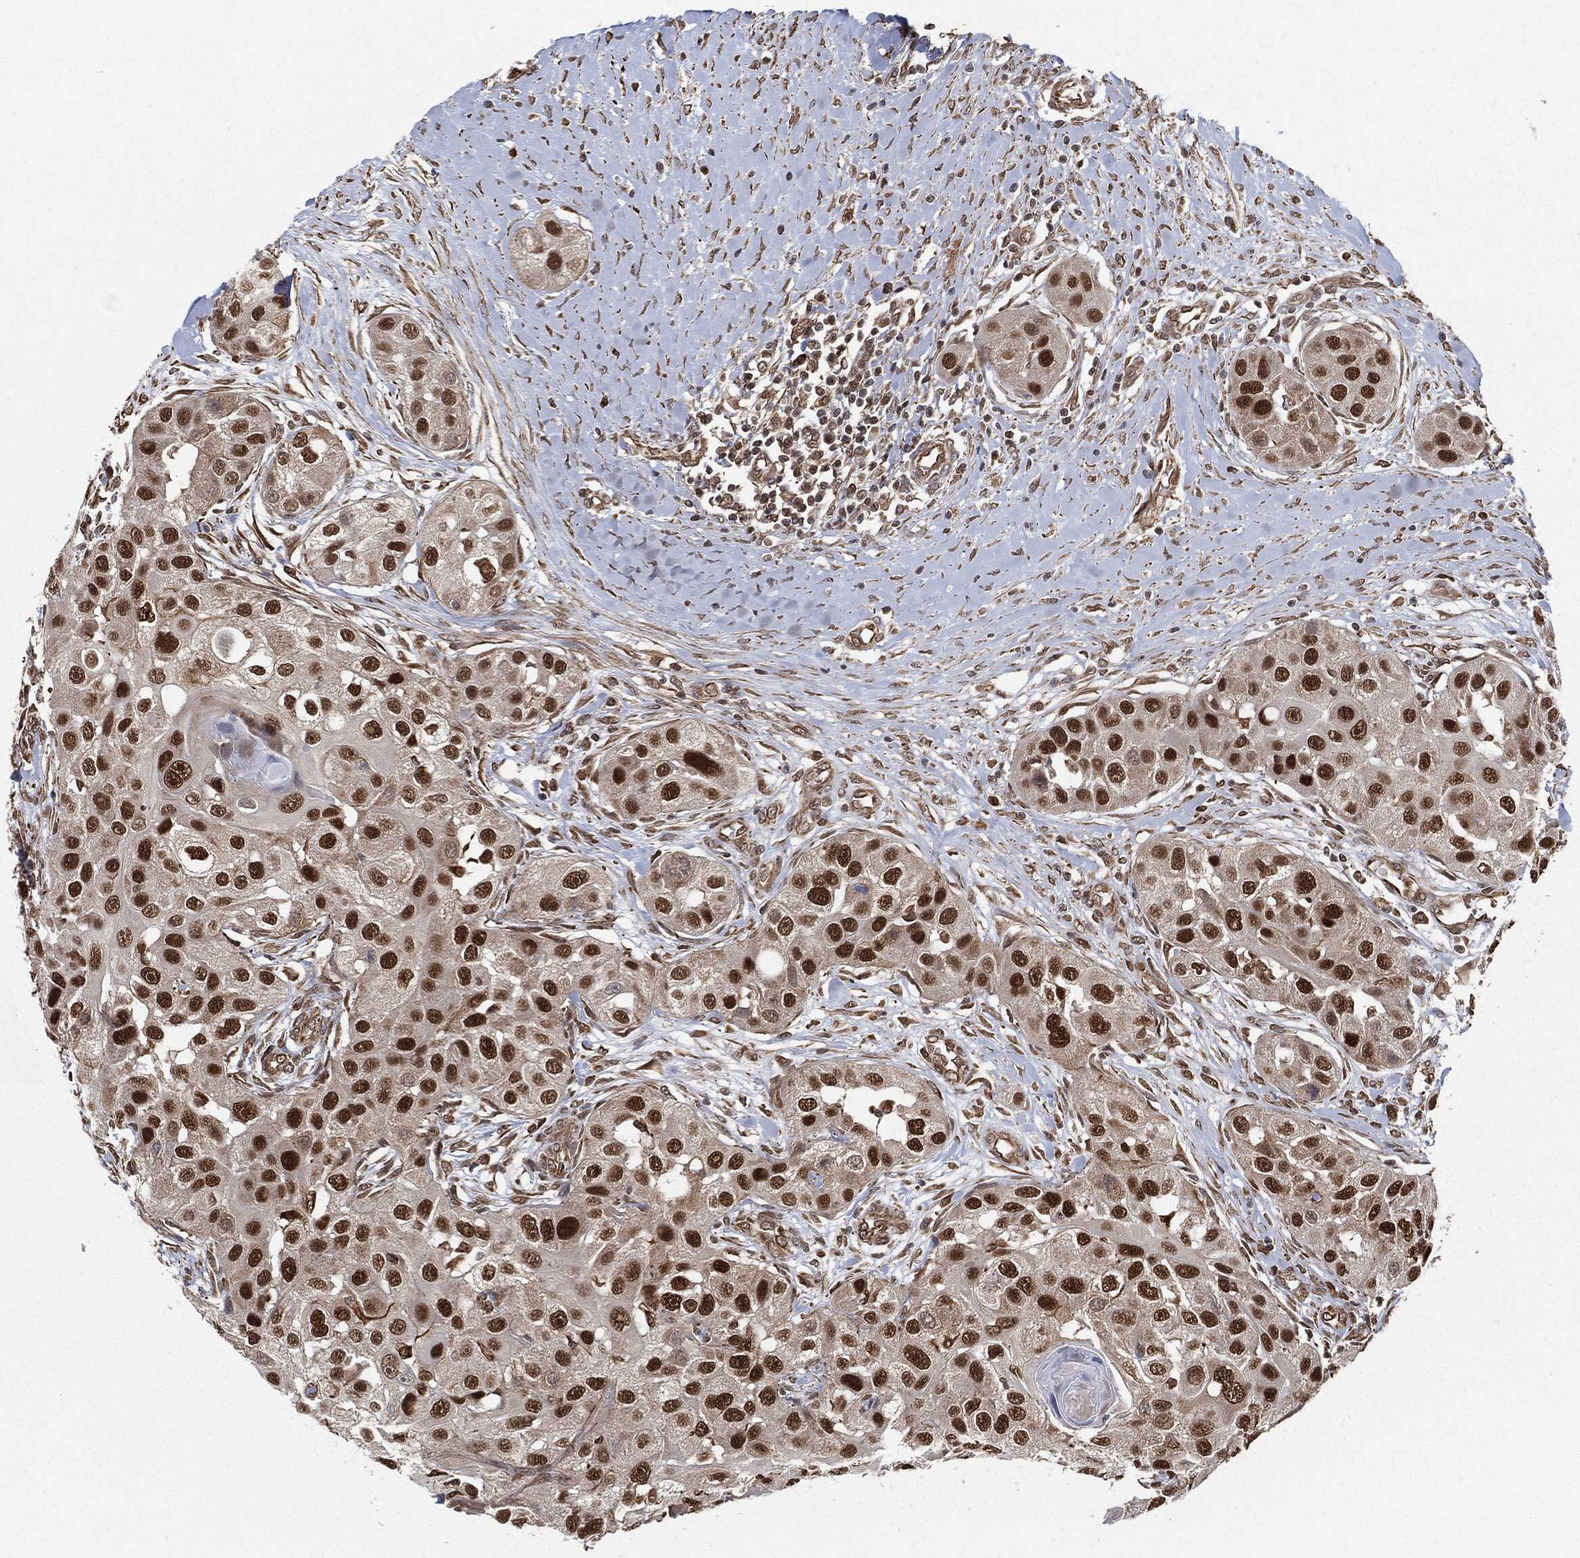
{"staining": {"intensity": "strong", "quantity": "25%-75%", "location": "nuclear"}, "tissue": "head and neck cancer", "cell_type": "Tumor cells", "image_type": "cancer", "snomed": [{"axis": "morphology", "description": "Normal tissue, NOS"}, {"axis": "morphology", "description": "Squamous cell carcinoma, NOS"}, {"axis": "topography", "description": "Skeletal muscle"}, {"axis": "topography", "description": "Head-Neck"}], "caption": "Tumor cells display high levels of strong nuclear positivity in approximately 25%-75% of cells in human head and neck cancer.", "gene": "TP53RK", "patient": {"sex": "male", "age": 51}}